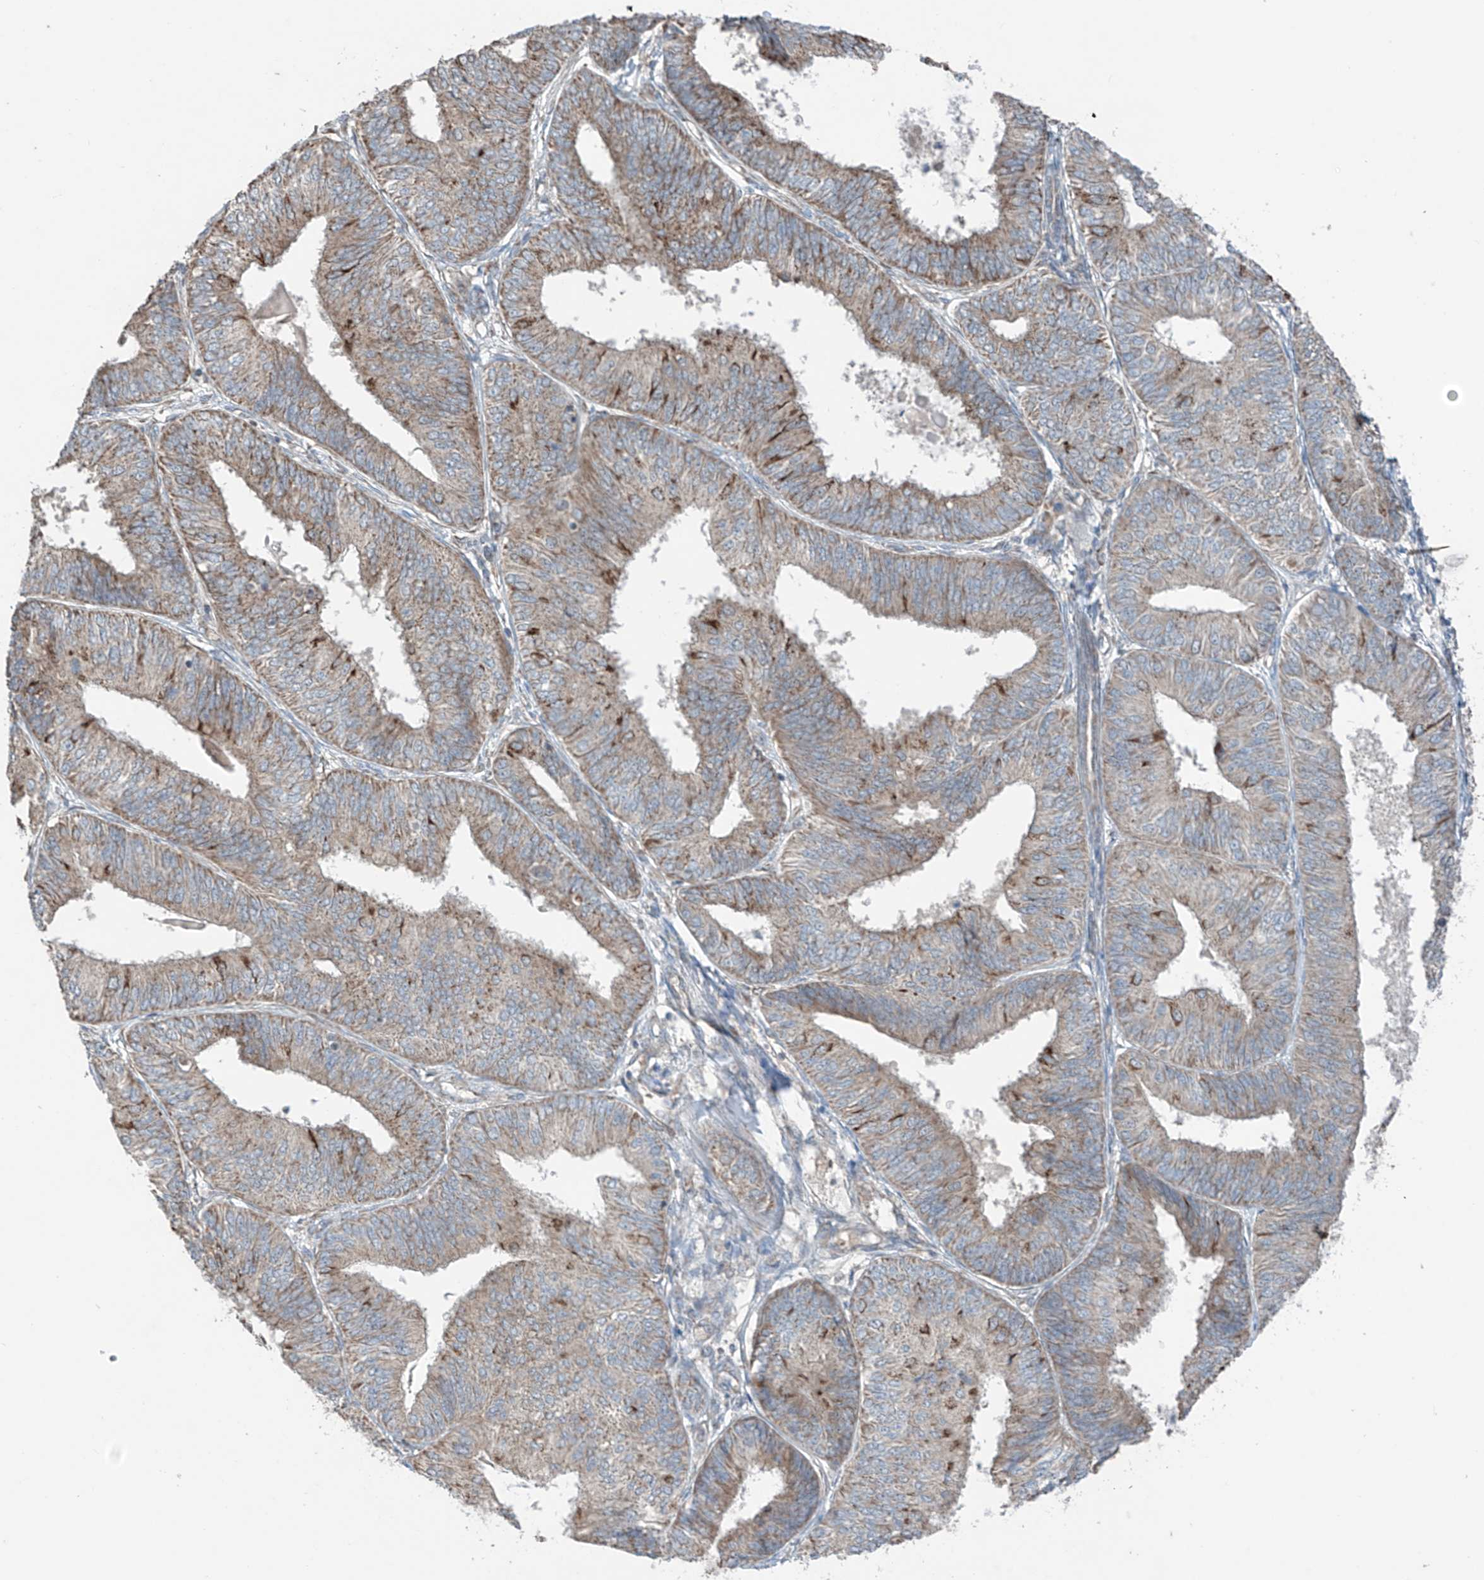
{"staining": {"intensity": "weak", "quantity": "25%-75%", "location": "cytoplasmic/membranous"}, "tissue": "endometrial cancer", "cell_type": "Tumor cells", "image_type": "cancer", "snomed": [{"axis": "morphology", "description": "Adenocarcinoma, NOS"}, {"axis": "topography", "description": "Endometrium"}], "caption": "Endometrial adenocarcinoma stained for a protein (brown) displays weak cytoplasmic/membranous positive expression in approximately 25%-75% of tumor cells.", "gene": "SAMD3", "patient": {"sex": "female", "age": 58}}